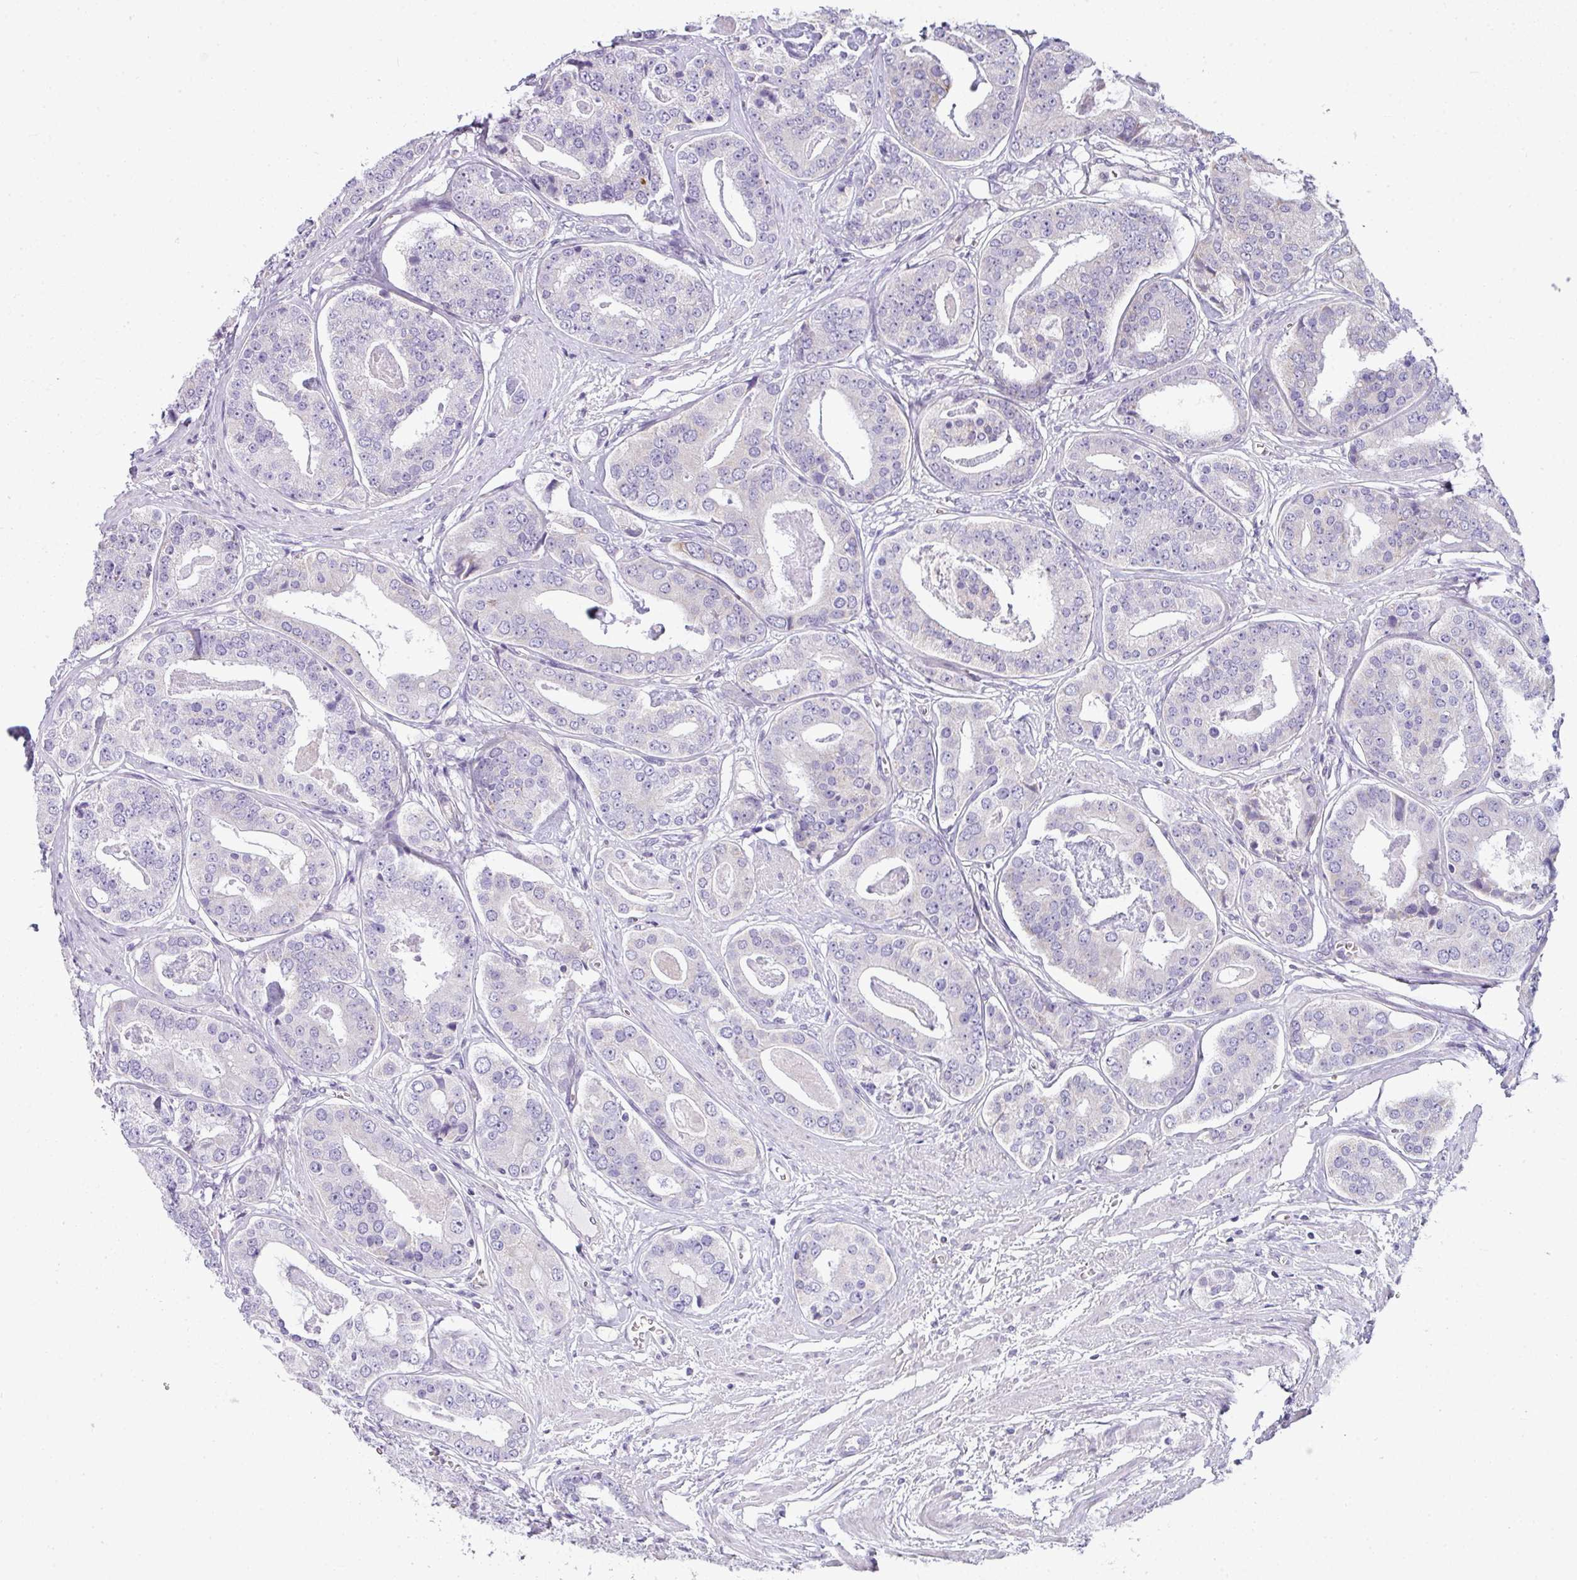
{"staining": {"intensity": "negative", "quantity": "none", "location": "none"}, "tissue": "prostate cancer", "cell_type": "Tumor cells", "image_type": "cancer", "snomed": [{"axis": "morphology", "description": "Adenocarcinoma, High grade"}, {"axis": "topography", "description": "Prostate"}], "caption": "Tumor cells are negative for protein expression in human prostate adenocarcinoma (high-grade).", "gene": "STAT5A", "patient": {"sex": "male", "age": 71}}